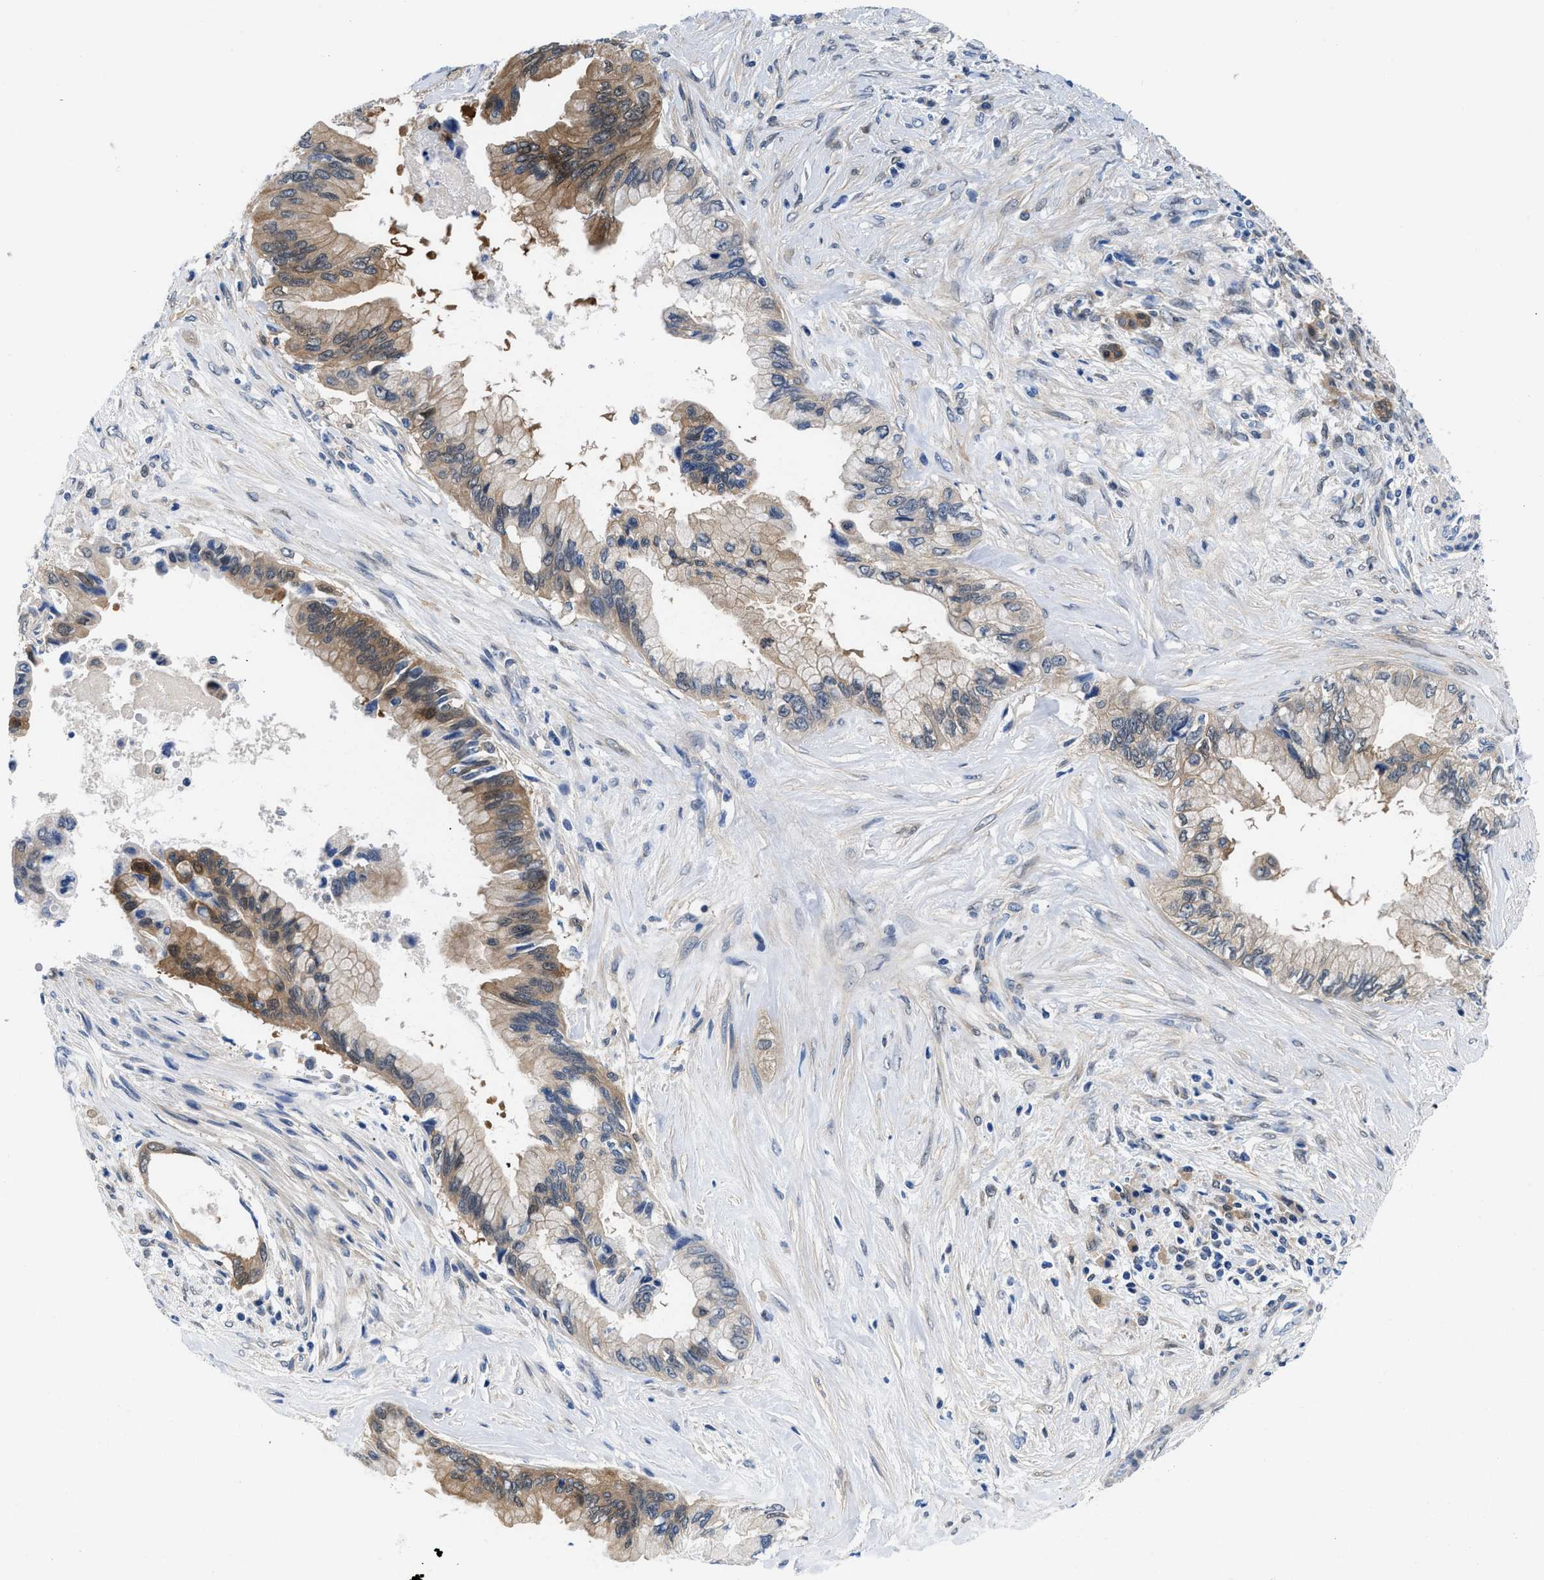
{"staining": {"intensity": "moderate", "quantity": "25%-75%", "location": "cytoplasmic/membranous"}, "tissue": "pancreatic cancer", "cell_type": "Tumor cells", "image_type": "cancer", "snomed": [{"axis": "morphology", "description": "Adenocarcinoma, NOS"}, {"axis": "topography", "description": "Pancreas"}], "caption": "This micrograph displays immunohistochemistry (IHC) staining of pancreatic adenocarcinoma, with medium moderate cytoplasmic/membranous positivity in about 25%-75% of tumor cells.", "gene": "CBR1", "patient": {"sex": "female", "age": 73}}